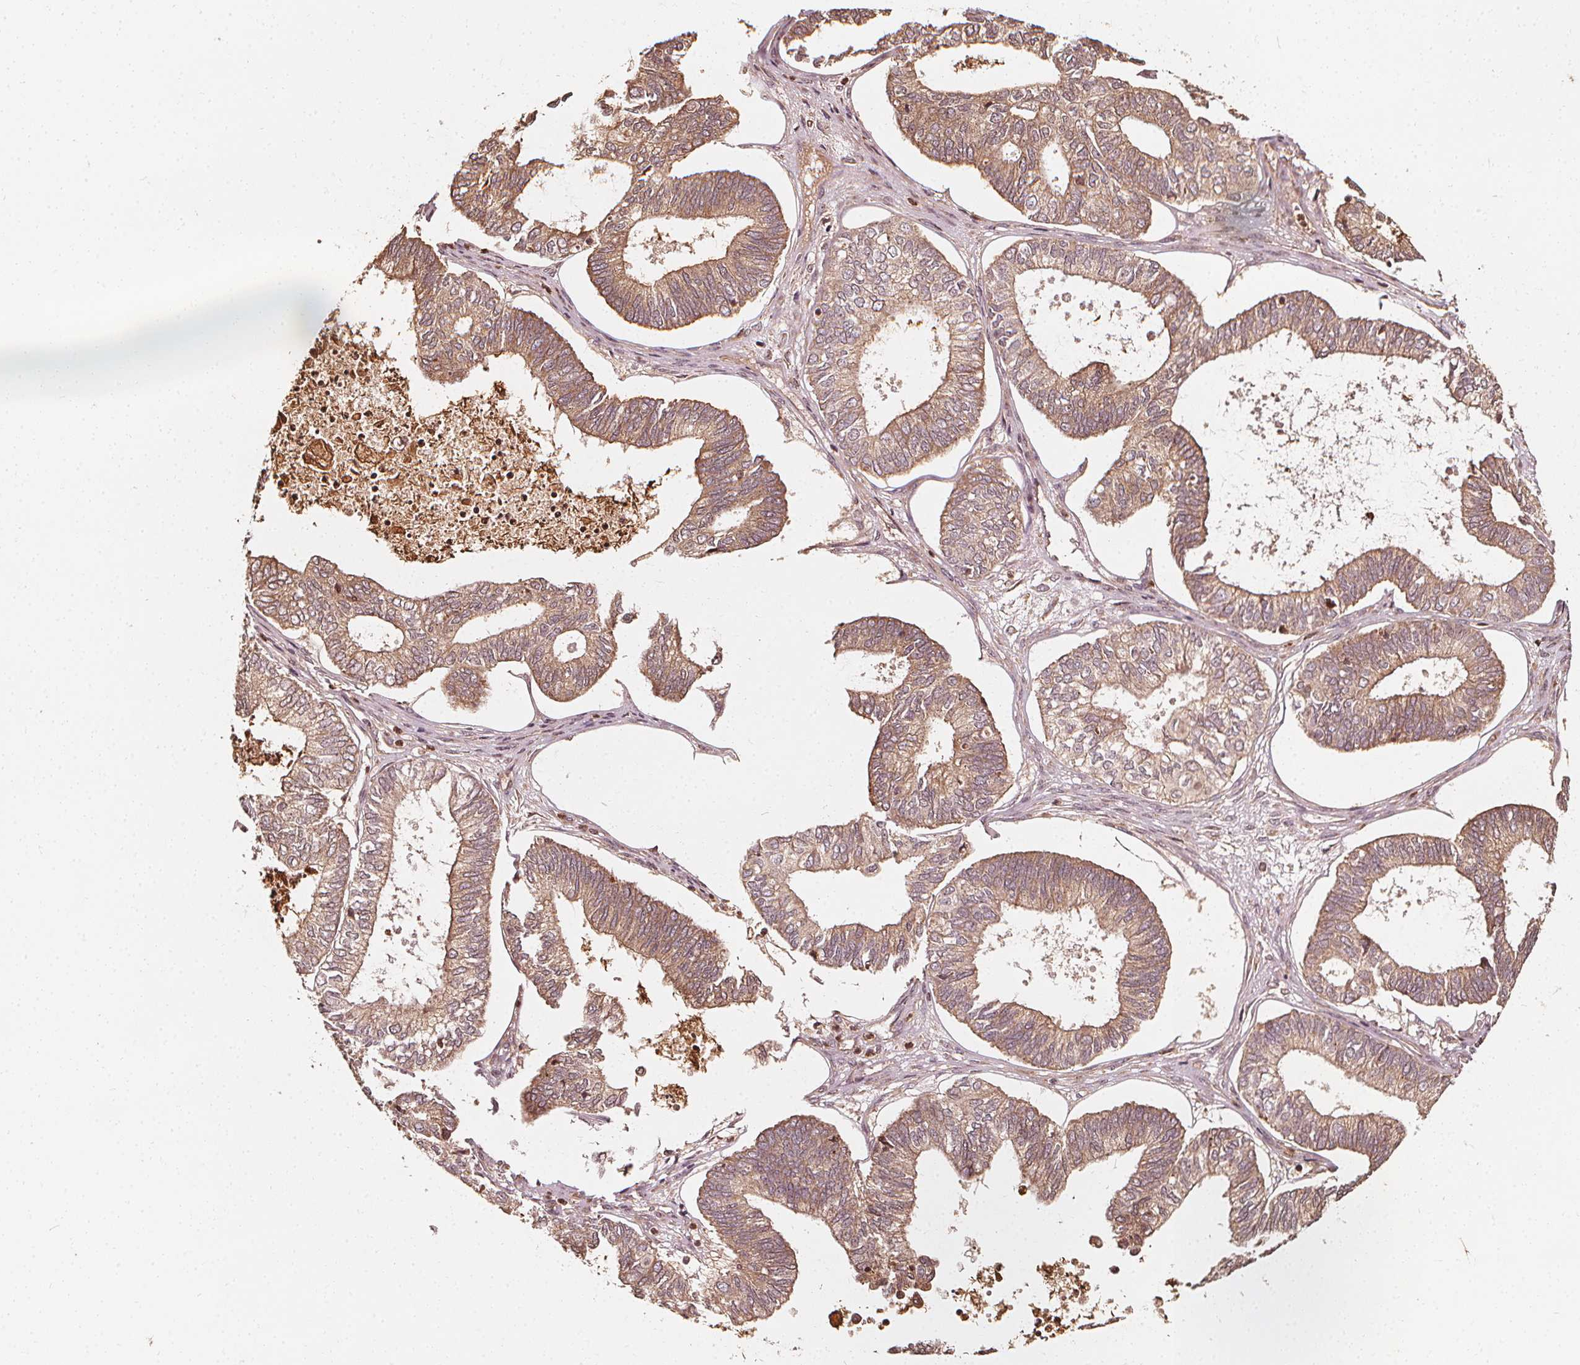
{"staining": {"intensity": "weak", "quantity": ">75%", "location": "cytoplasmic/membranous"}, "tissue": "ovarian cancer", "cell_type": "Tumor cells", "image_type": "cancer", "snomed": [{"axis": "morphology", "description": "Carcinoma, endometroid"}, {"axis": "topography", "description": "Ovary"}], "caption": "A high-resolution photomicrograph shows IHC staining of ovarian endometroid carcinoma, which reveals weak cytoplasmic/membranous expression in approximately >75% of tumor cells. (DAB IHC, brown staining for protein, blue staining for nuclei).", "gene": "NPC1", "patient": {"sex": "female", "age": 64}}